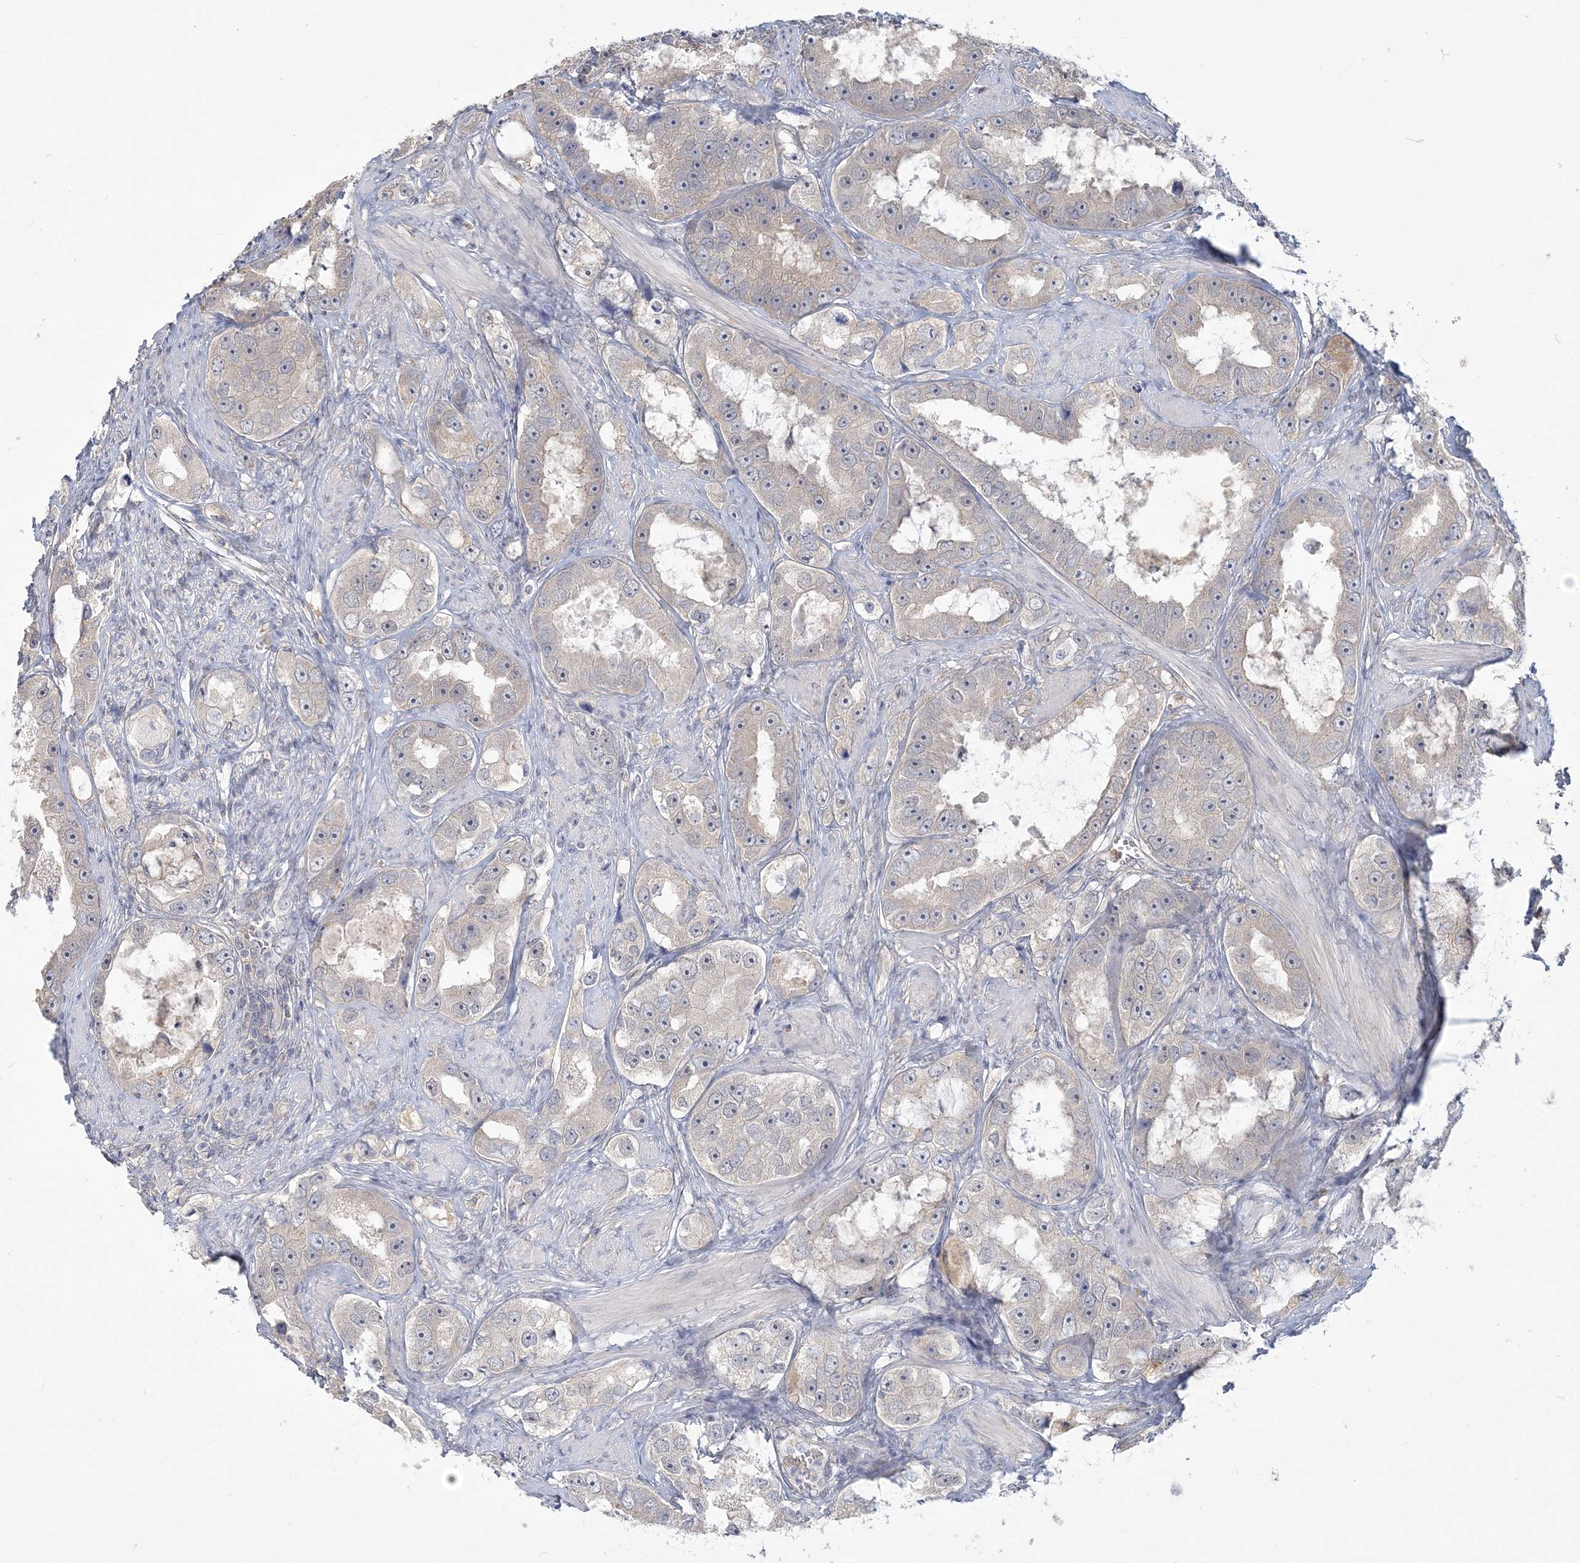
{"staining": {"intensity": "negative", "quantity": "none", "location": "none"}, "tissue": "prostate cancer", "cell_type": "Tumor cells", "image_type": "cancer", "snomed": [{"axis": "morphology", "description": "Adenocarcinoma, High grade"}, {"axis": "topography", "description": "Prostate"}], "caption": "Human prostate adenocarcinoma (high-grade) stained for a protein using immunohistochemistry (IHC) displays no expression in tumor cells.", "gene": "ANKS1A", "patient": {"sex": "male", "age": 63}}